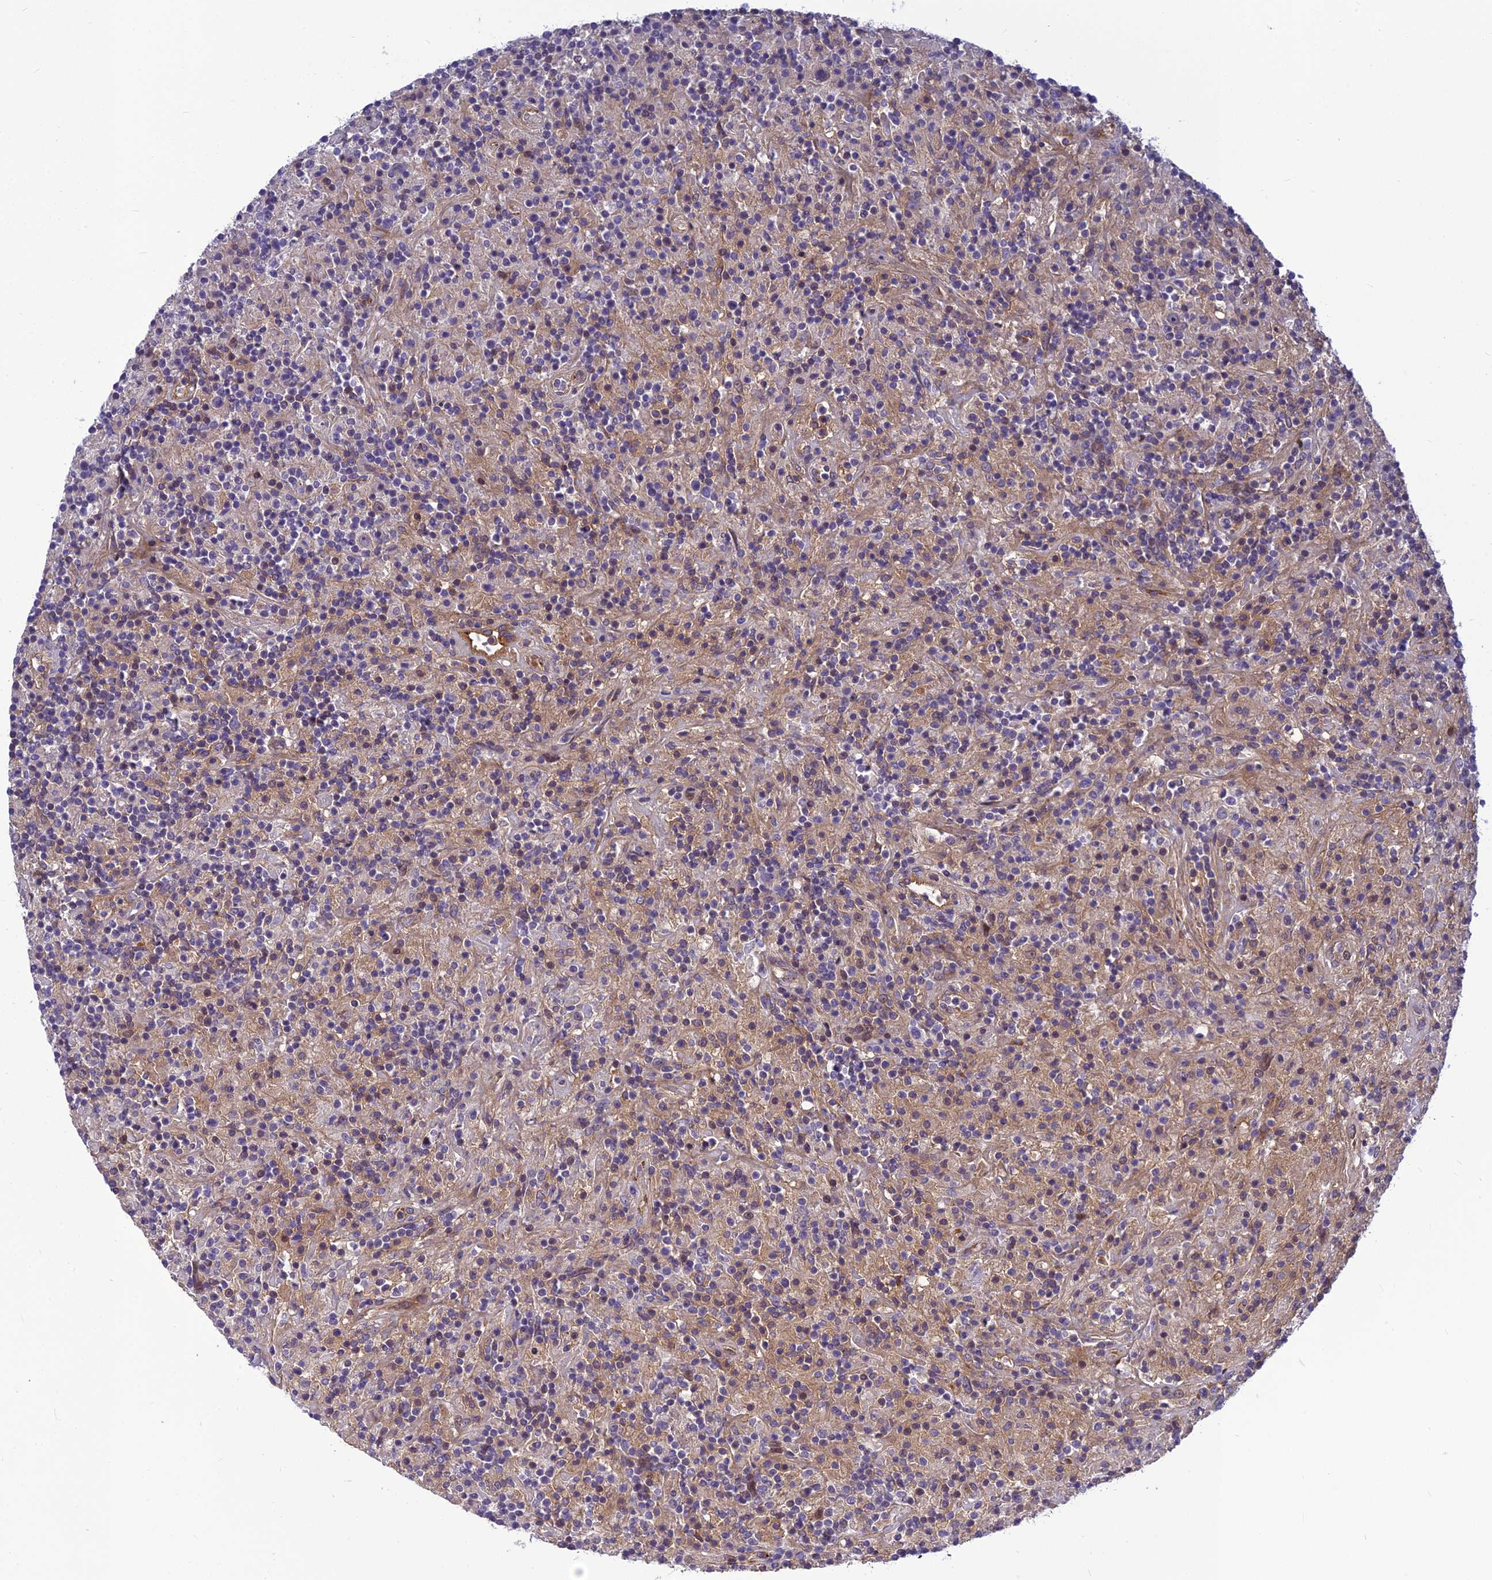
{"staining": {"intensity": "negative", "quantity": "none", "location": "none"}, "tissue": "lymphoma", "cell_type": "Tumor cells", "image_type": "cancer", "snomed": [{"axis": "morphology", "description": "Hodgkin's disease, NOS"}, {"axis": "topography", "description": "Lymph node"}], "caption": "An immunohistochemistry photomicrograph of lymphoma is shown. There is no staining in tumor cells of lymphoma.", "gene": "CLEC11A", "patient": {"sex": "male", "age": 70}}